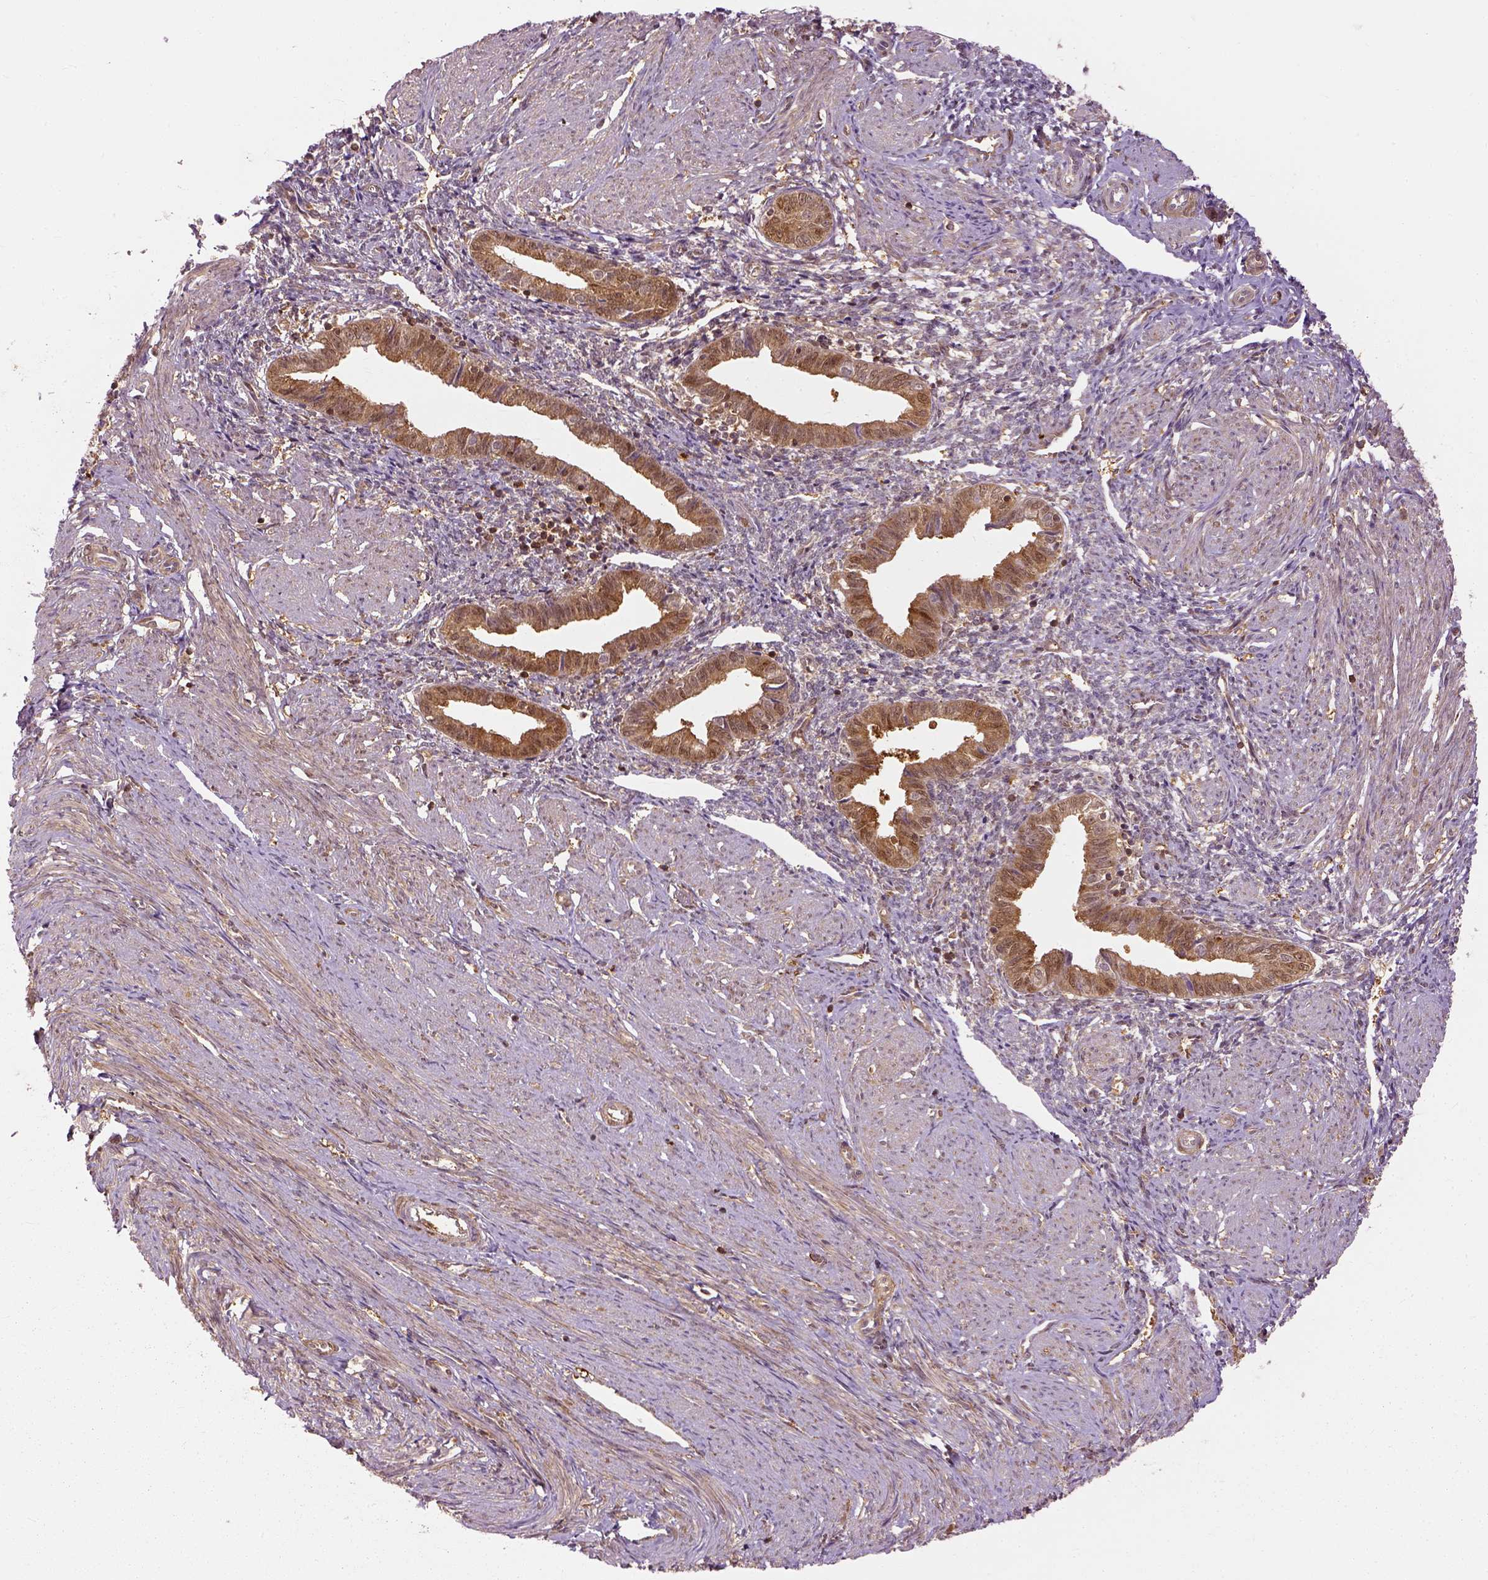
{"staining": {"intensity": "moderate", "quantity": ">75%", "location": "cytoplasmic/membranous"}, "tissue": "endometrium", "cell_type": "Cells in endometrial stroma", "image_type": "normal", "snomed": [{"axis": "morphology", "description": "Normal tissue, NOS"}, {"axis": "topography", "description": "Endometrium"}], "caption": "Benign endometrium was stained to show a protein in brown. There is medium levels of moderate cytoplasmic/membranous positivity in approximately >75% of cells in endometrial stroma. (IHC, brightfield microscopy, high magnification).", "gene": "GPI", "patient": {"sex": "female", "age": 37}}